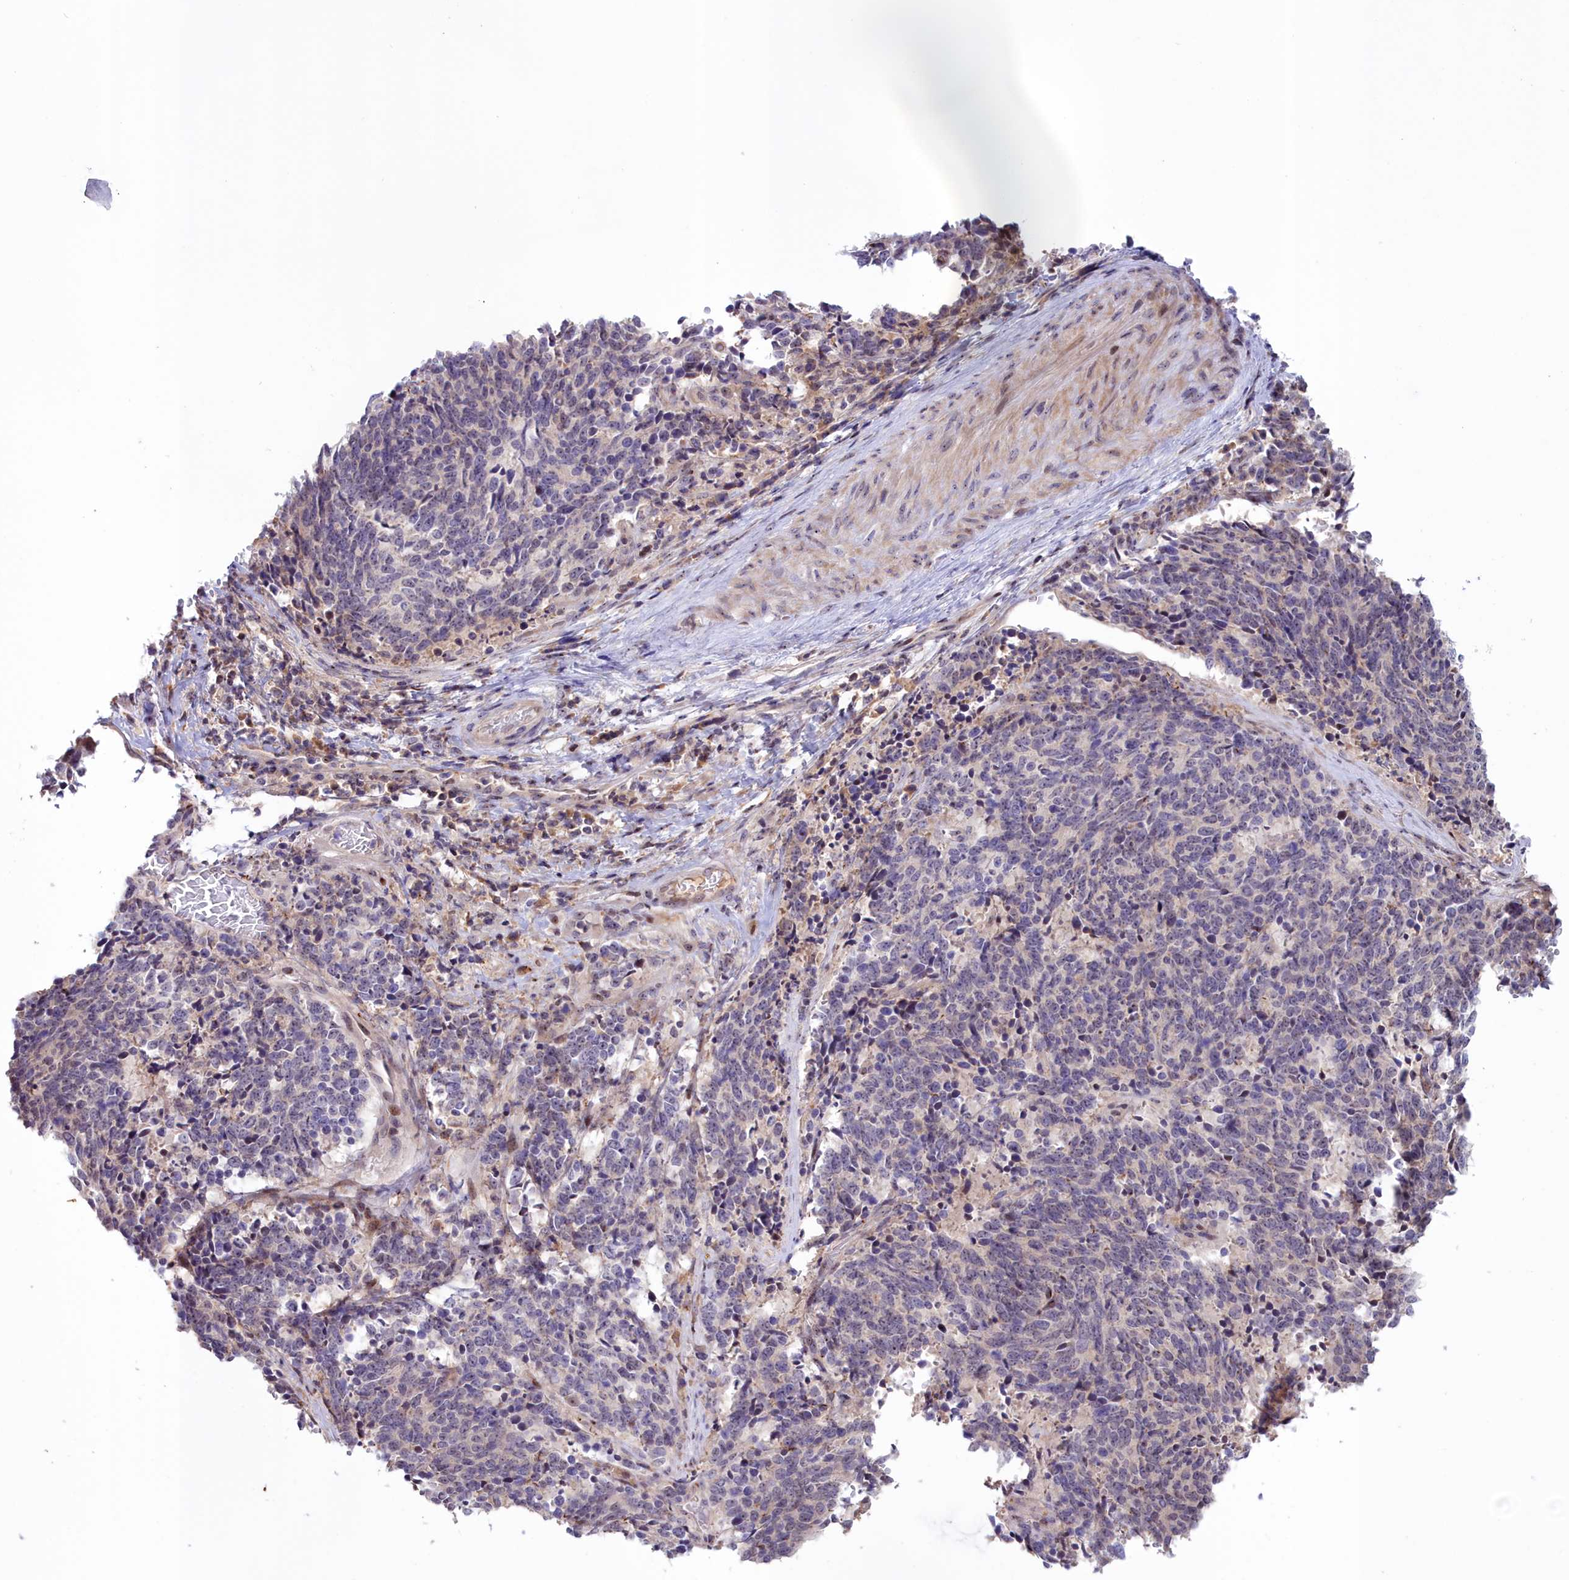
{"staining": {"intensity": "negative", "quantity": "none", "location": "none"}, "tissue": "cervical cancer", "cell_type": "Tumor cells", "image_type": "cancer", "snomed": [{"axis": "morphology", "description": "Squamous cell carcinoma, NOS"}, {"axis": "topography", "description": "Cervix"}], "caption": "Cervical squamous cell carcinoma was stained to show a protein in brown. There is no significant positivity in tumor cells. (Stains: DAB immunohistochemistry (IHC) with hematoxylin counter stain, Microscopy: brightfield microscopy at high magnification).", "gene": "NEURL4", "patient": {"sex": "female", "age": 29}}